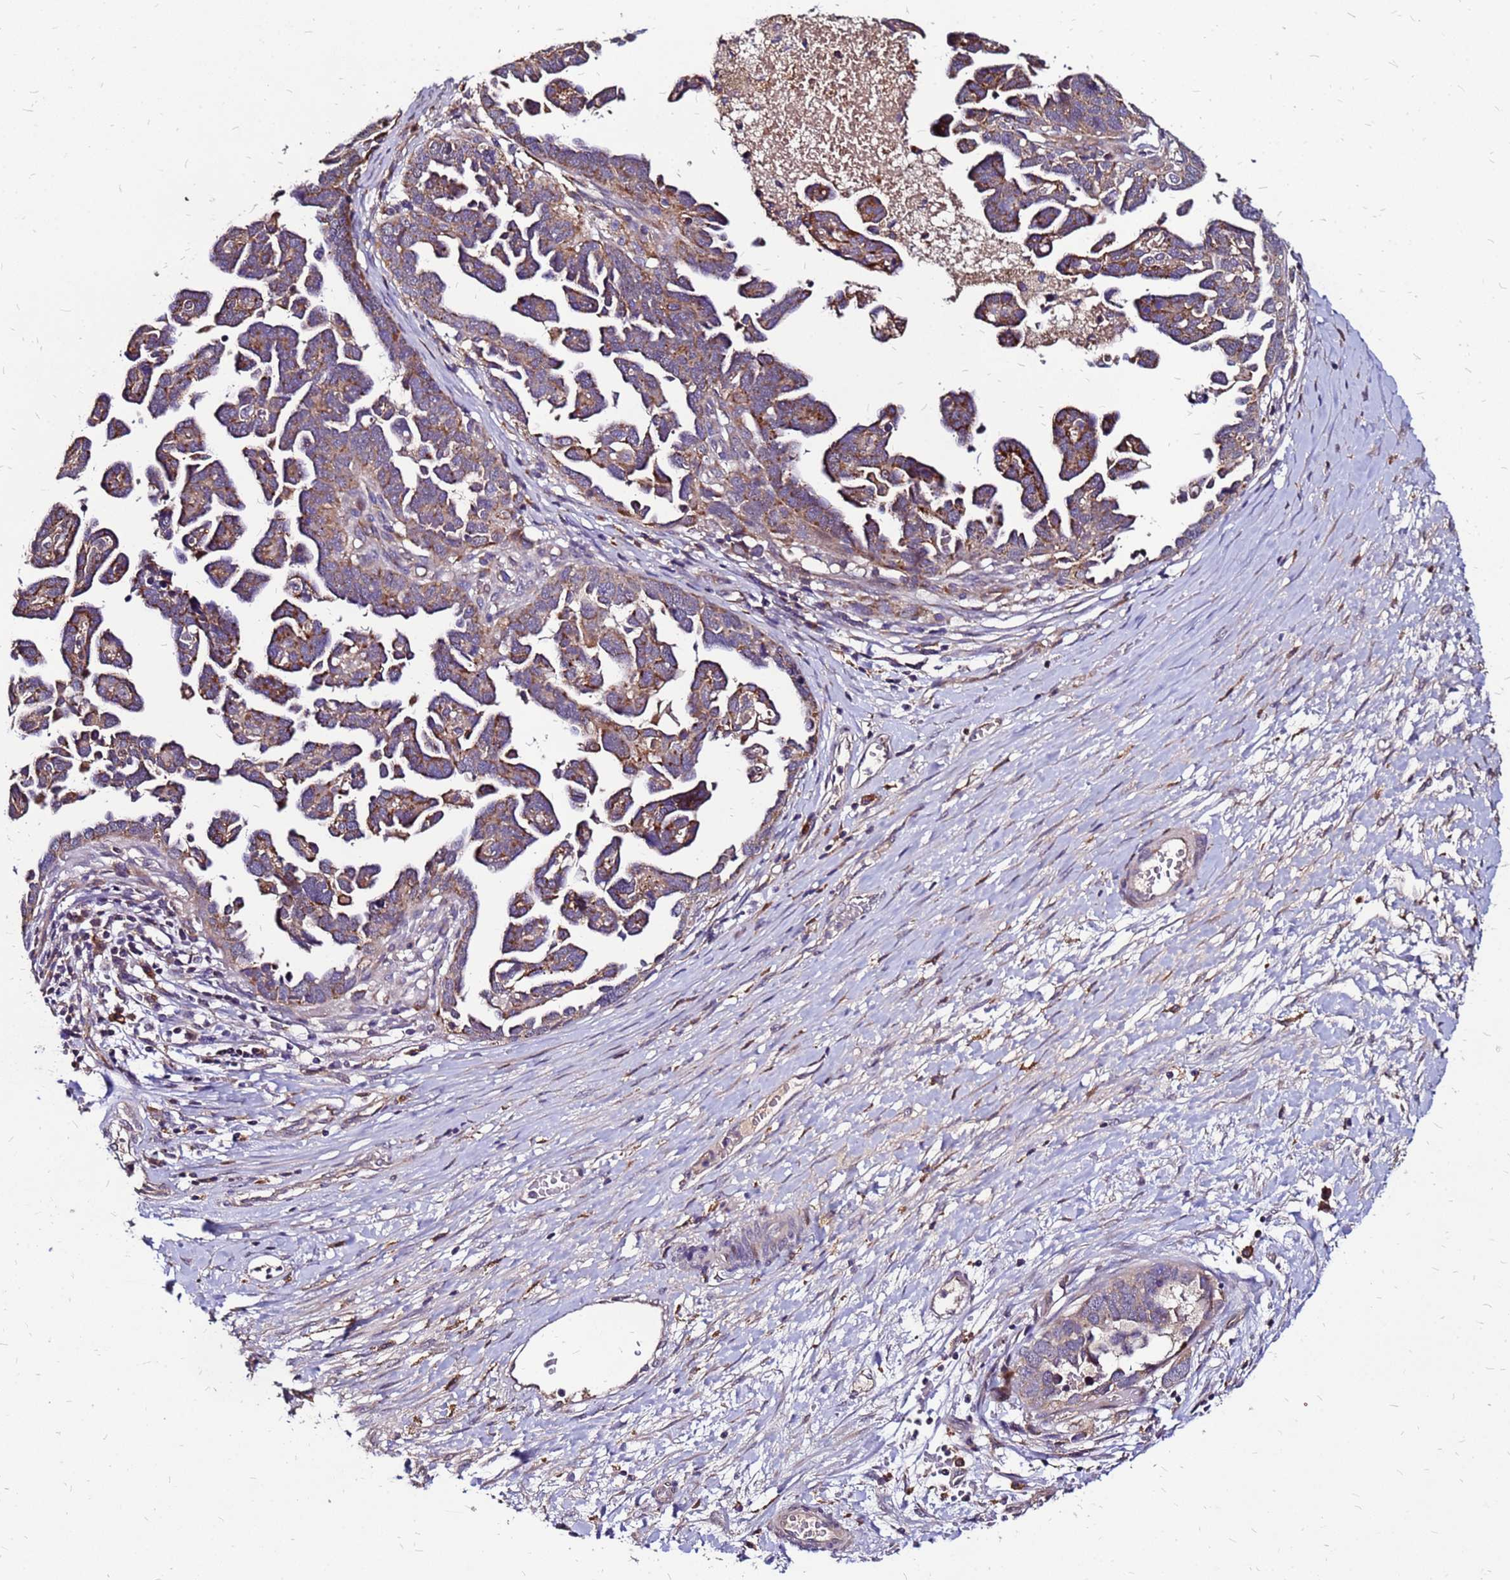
{"staining": {"intensity": "moderate", "quantity": ">75%", "location": "cytoplasmic/membranous"}, "tissue": "ovarian cancer", "cell_type": "Tumor cells", "image_type": "cancer", "snomed": [{"axis": "morphology", "description": "Cystadenocarcinoma, serous, NOS"}, {"axis": "topography", "description": "Ovary"}], "caption": "Tumor cells show medium levels of moderate cytoplasmic/membranous expression in approximately >75% of cells in ovarian cancer (serous cystadenocarcinoma).", "gene": "ARHGEF5", "patient": {"sex": "female", "age": 54}}